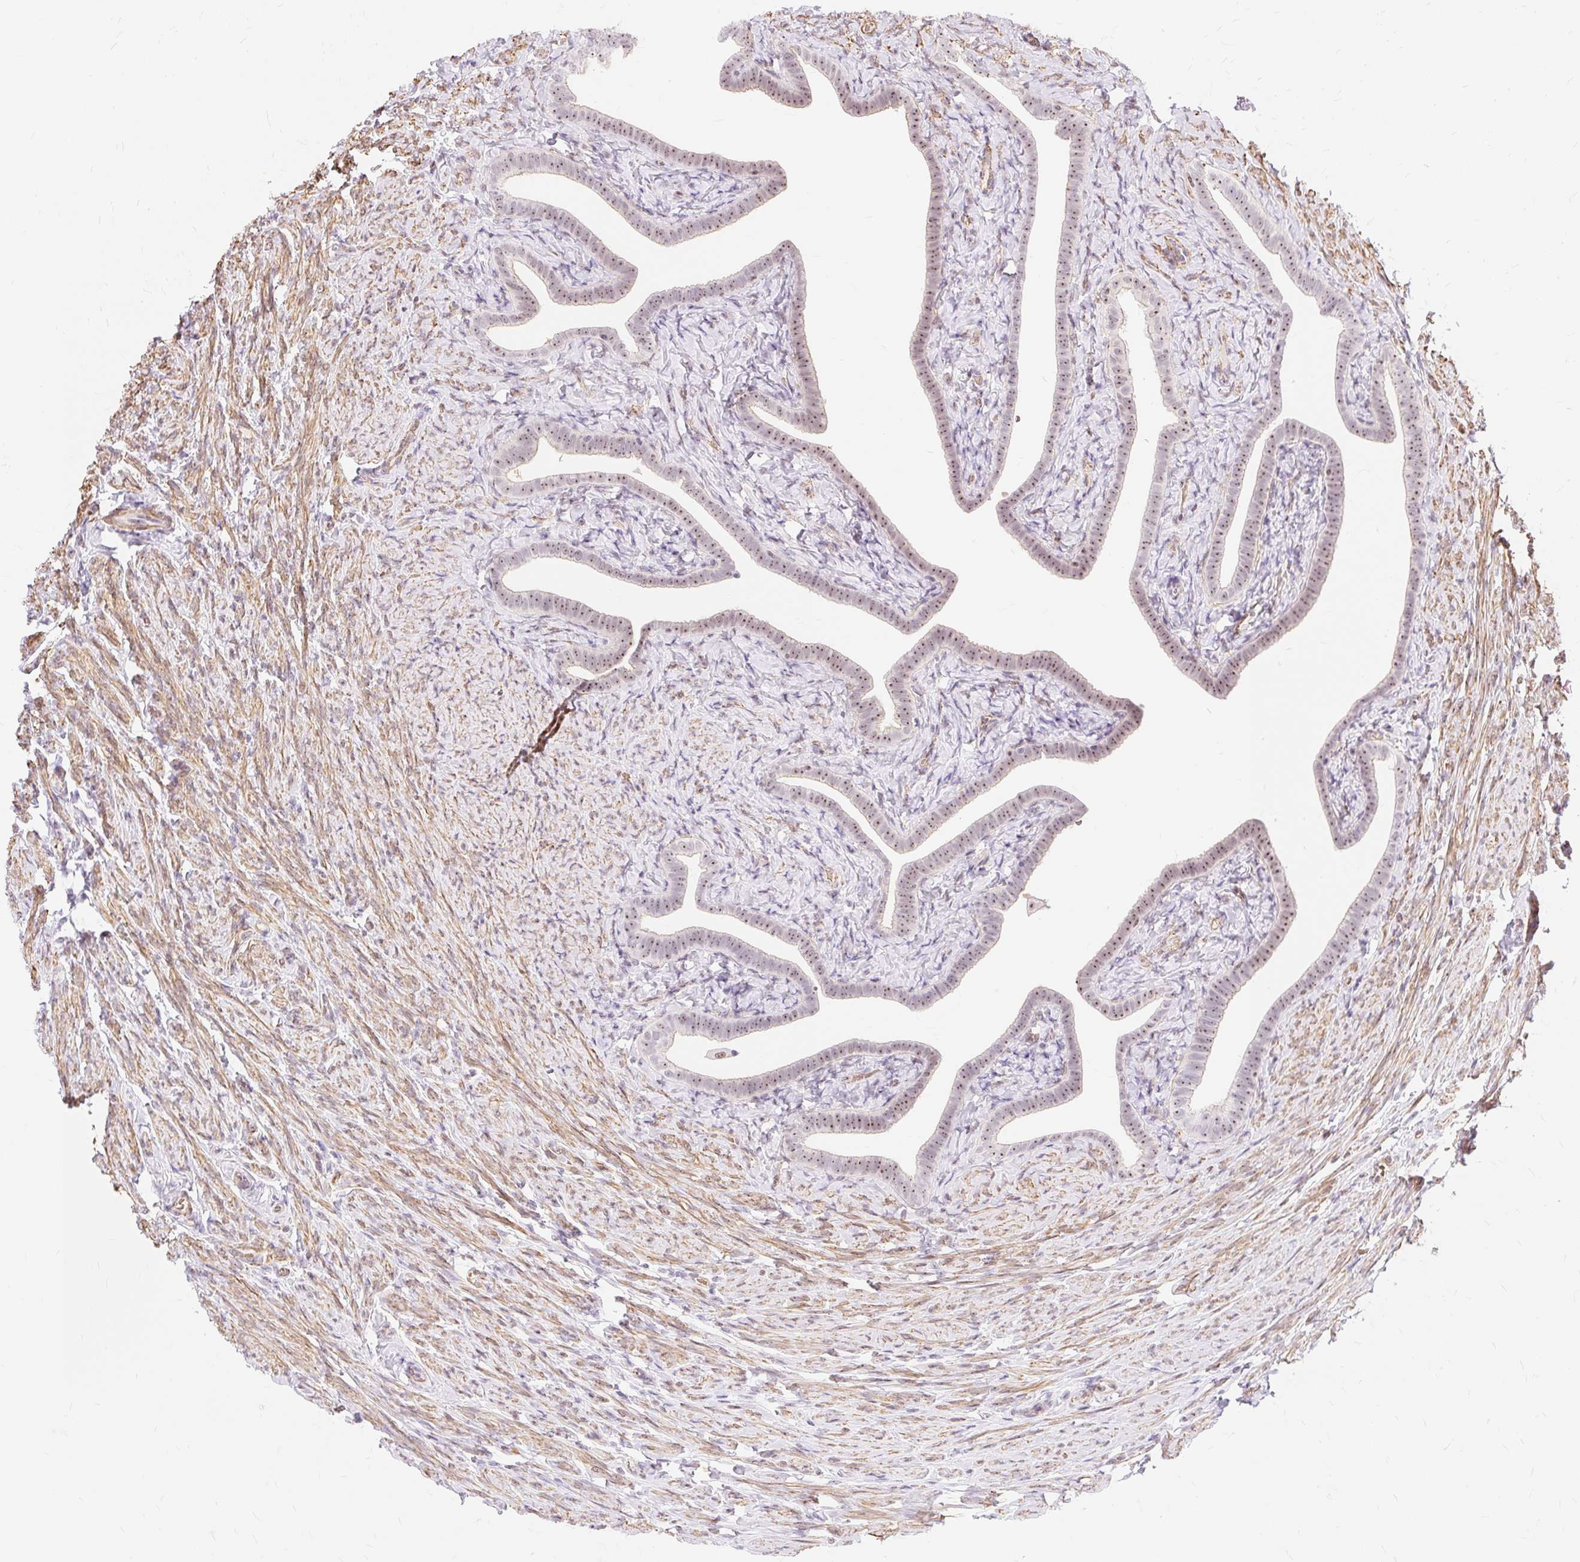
{"staining": {"intensity": "moderate", "quantity": ">75%", "location": "nuclear"}, "tissue": "fallopian tube", "cell_type": "Glandular cells", "image_type": "normal", "snomed": [{"axis": "morphology", "description": "Normal tissue, NOS"}, {"axis": "topography", "description": "Fallopian tube"}], "caption": "Protein expression analysis of unremarkable fallopian tube demonstrates moderate nuclear expression in approximately >75% of glandular cells. (Brightfield microscopy of DAB IHC at high magnification).", "gene": "OBP2A", "patient": {"sex": "female", "age": 69}}